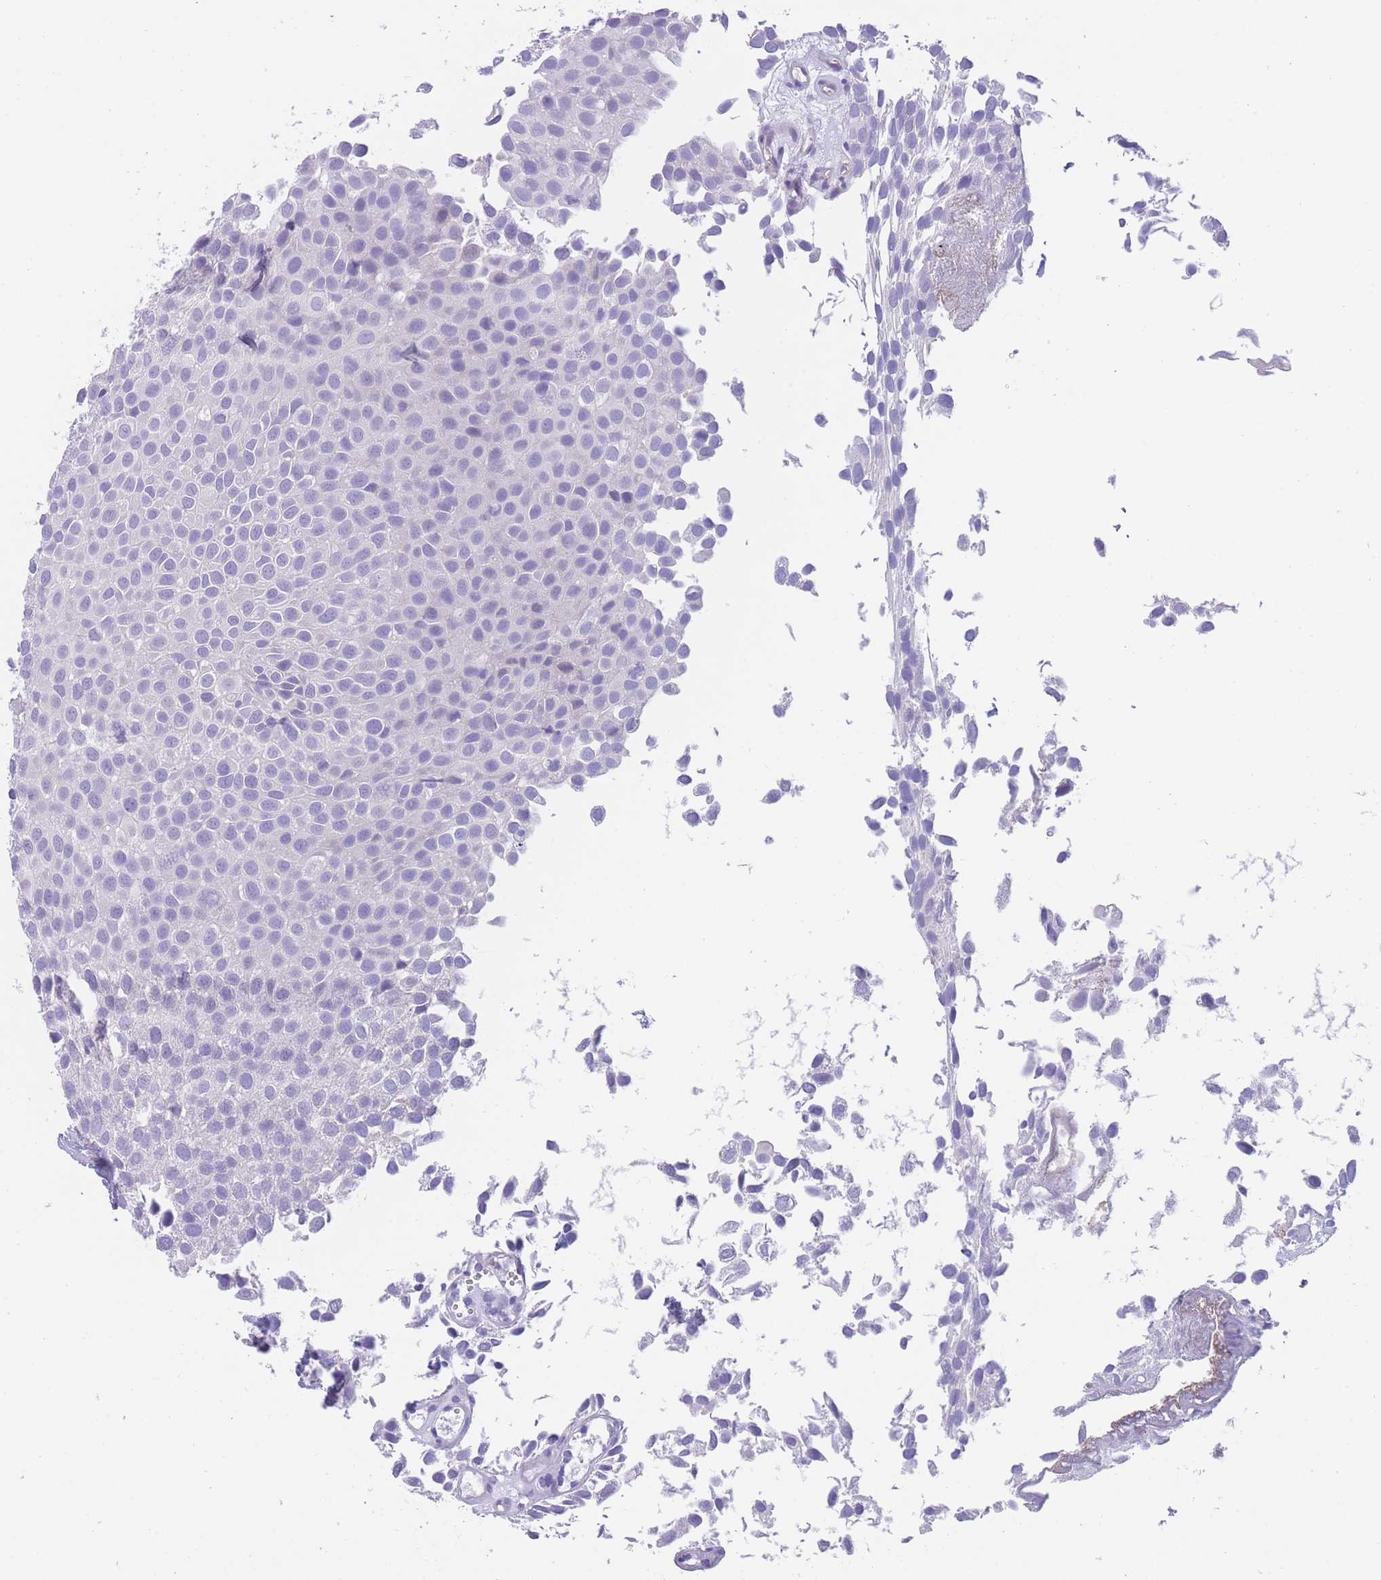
{"staining": {"intensity": "negative", "quantity": "none", "location": "none"}, "tissue": "urothelial cancer", "cell_type": "Tumor cells", "image_type": "cancer", "snomed": [{"axis": "morphology", "description": "Urothelial carcinoma, Low grade"}, {"axis": "topography", "description": "Urinary bladder"}], "caption": "A histopathology image of human urothelial cancer is negative for staining in tumor cells. (DAB immunohistochemistry with hematoxylin counter stain).", "gene": "QTRT1", "patient": {"sex": "male", "age": 88}}